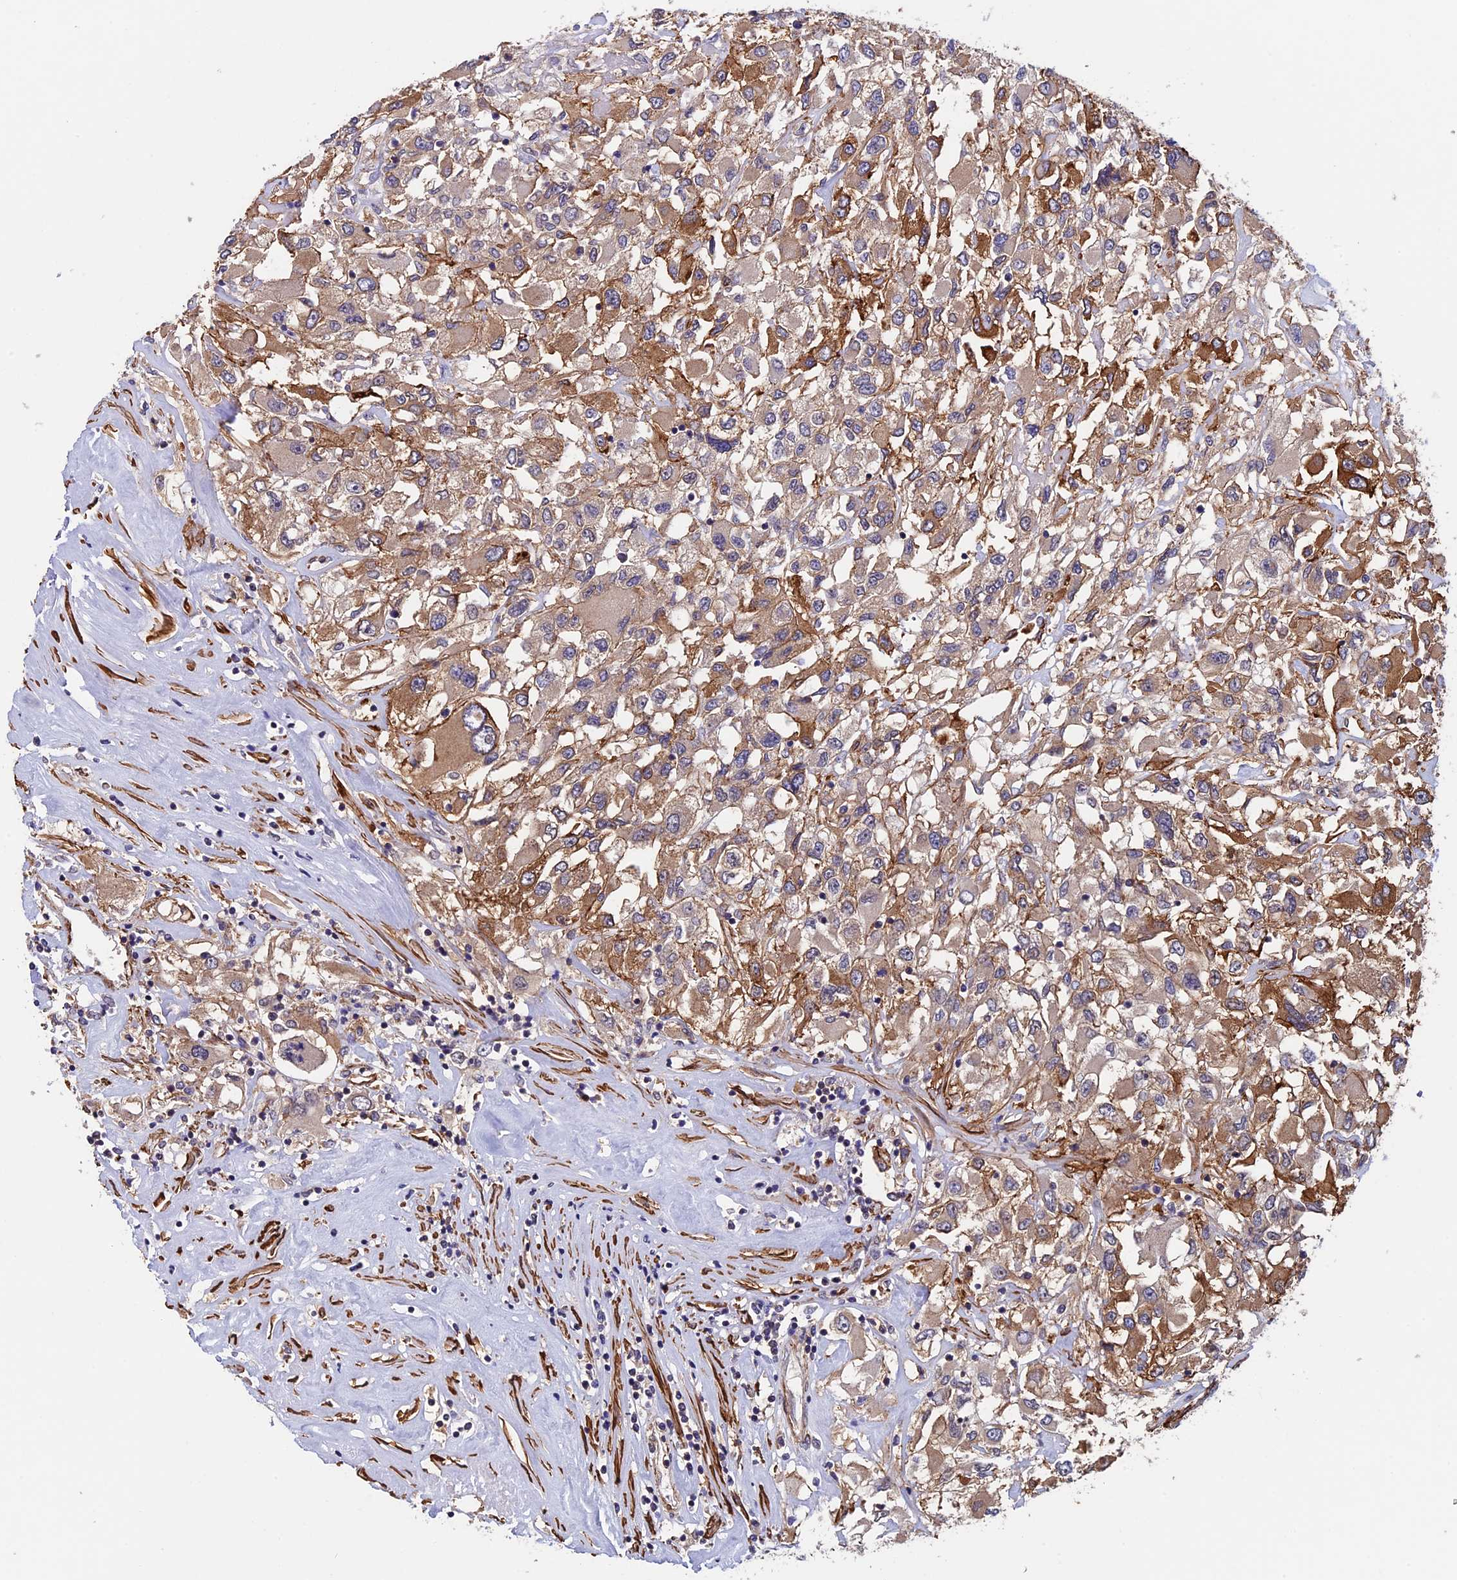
{"staining": {"intensity": "moderate", "quantity": "25%-75%", "location": "cytoplasmic/membranous"}, "tissue": "renal cancer", "cell_type": "Tumor cells", "image_type": "cancer", "snomed": [{"axis": "morphology", "description": "Adenocarcinoma, NOS"}, {"axis": "topography", "description": "Kidney"}], "caption": "Renal adenocarcinoma tissue displays moderate cytoplasmic/membranous staining in about 25%-75% of tumor cells, visualized by immunohistochemistry.", "gene": "SLC9A5", "patient": {"sex": "female", "age": 52}}